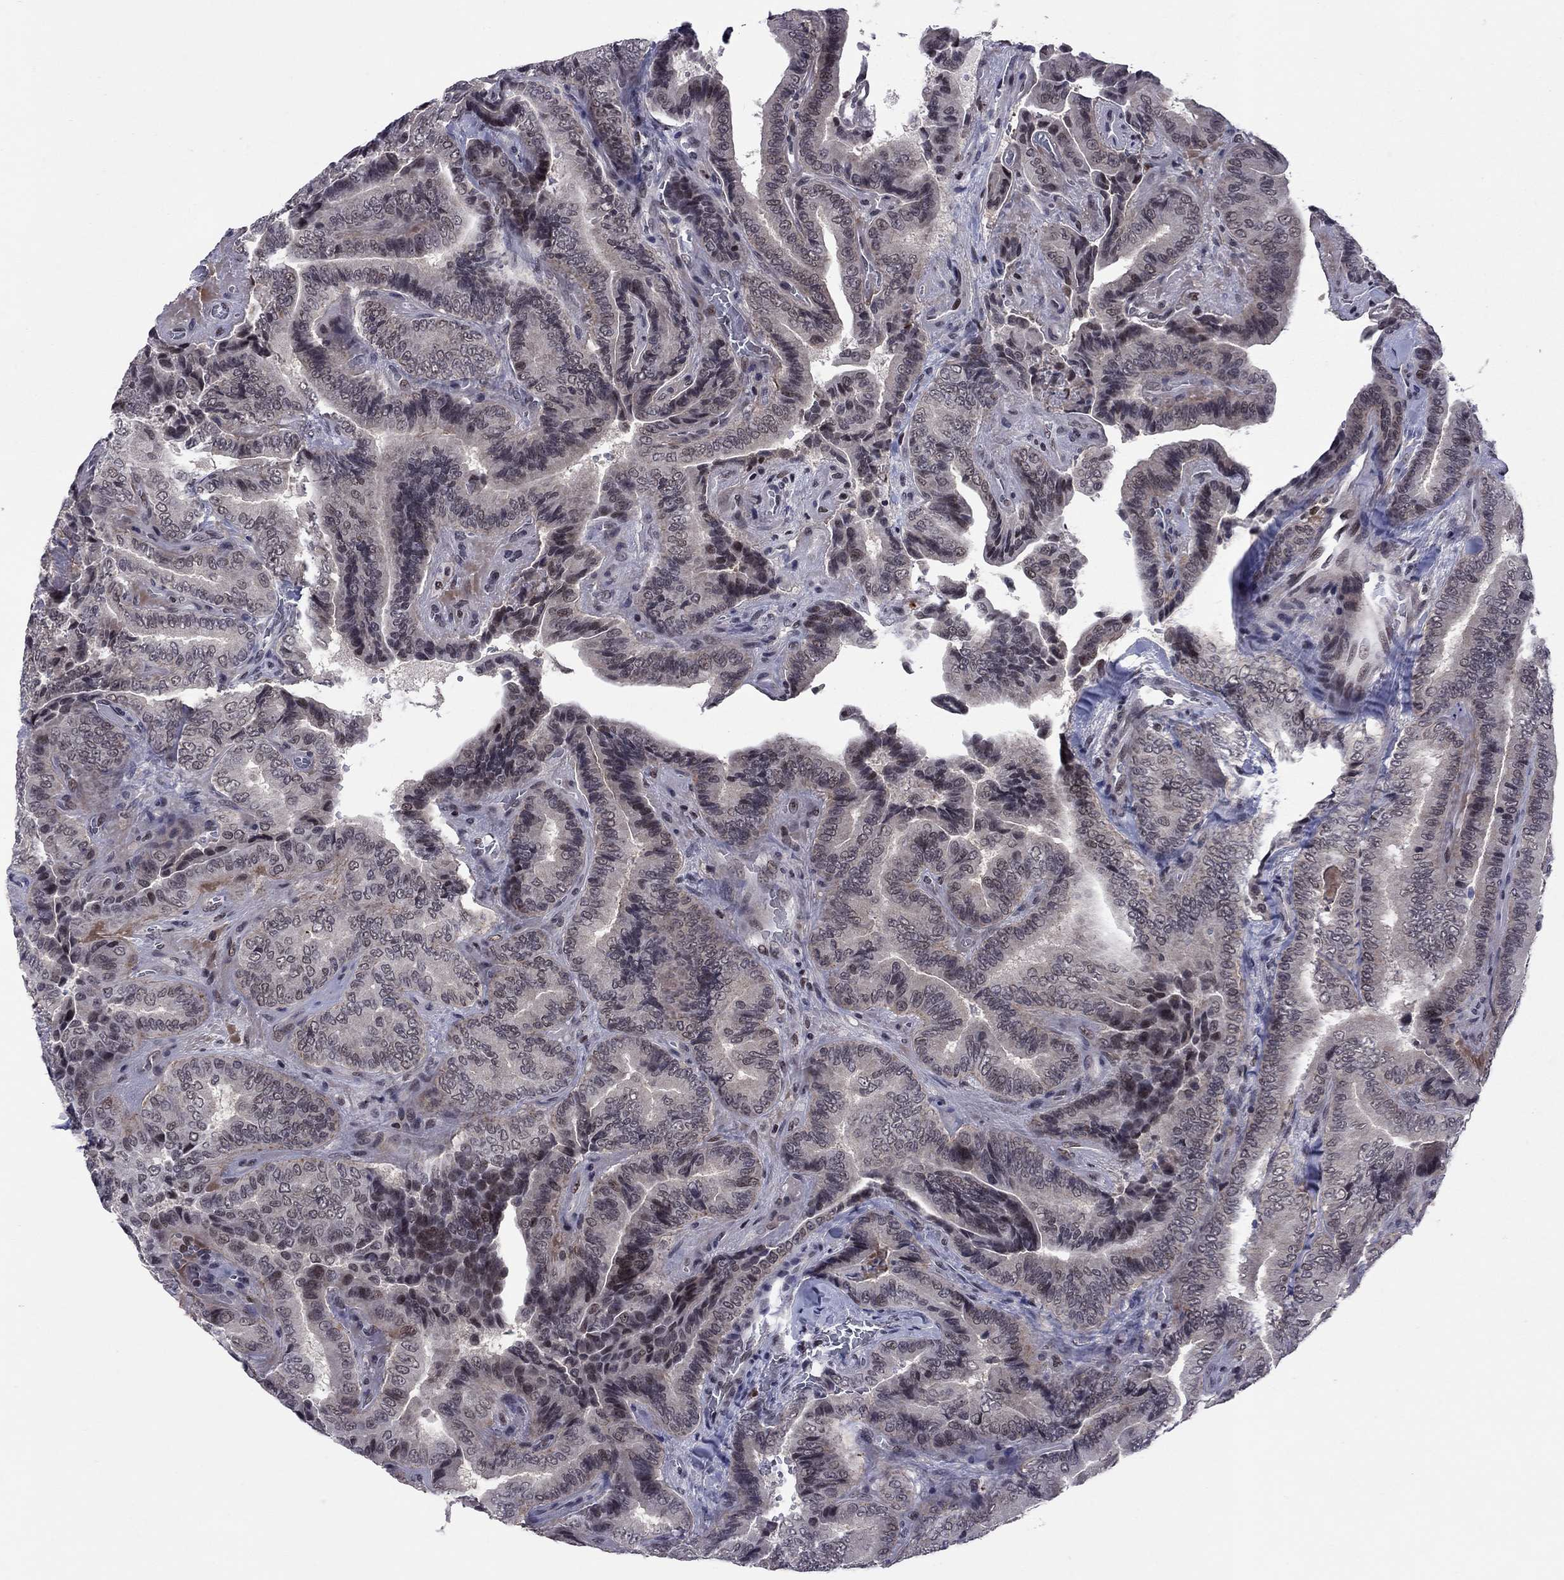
{"staining": {"intensity": "weak", "quantity": "<25%", "location": "nuclear"}, "tissue": "thyroid cancer", "cell_type": "Tumor cells", "image_type": "cancer", "snomed": [{"axis": "morphology", "description": "Papillary adenocarcinoma, NOS"}, {"axis": "topography", "description": "Thyroid gland"}], "caption": "Protein analysis of papillary adenocarcinoma (thyroid) shows no significant staining in tumor cells.", "gene": "TAF9", "patient": {"sex": "male", "age": 61}}